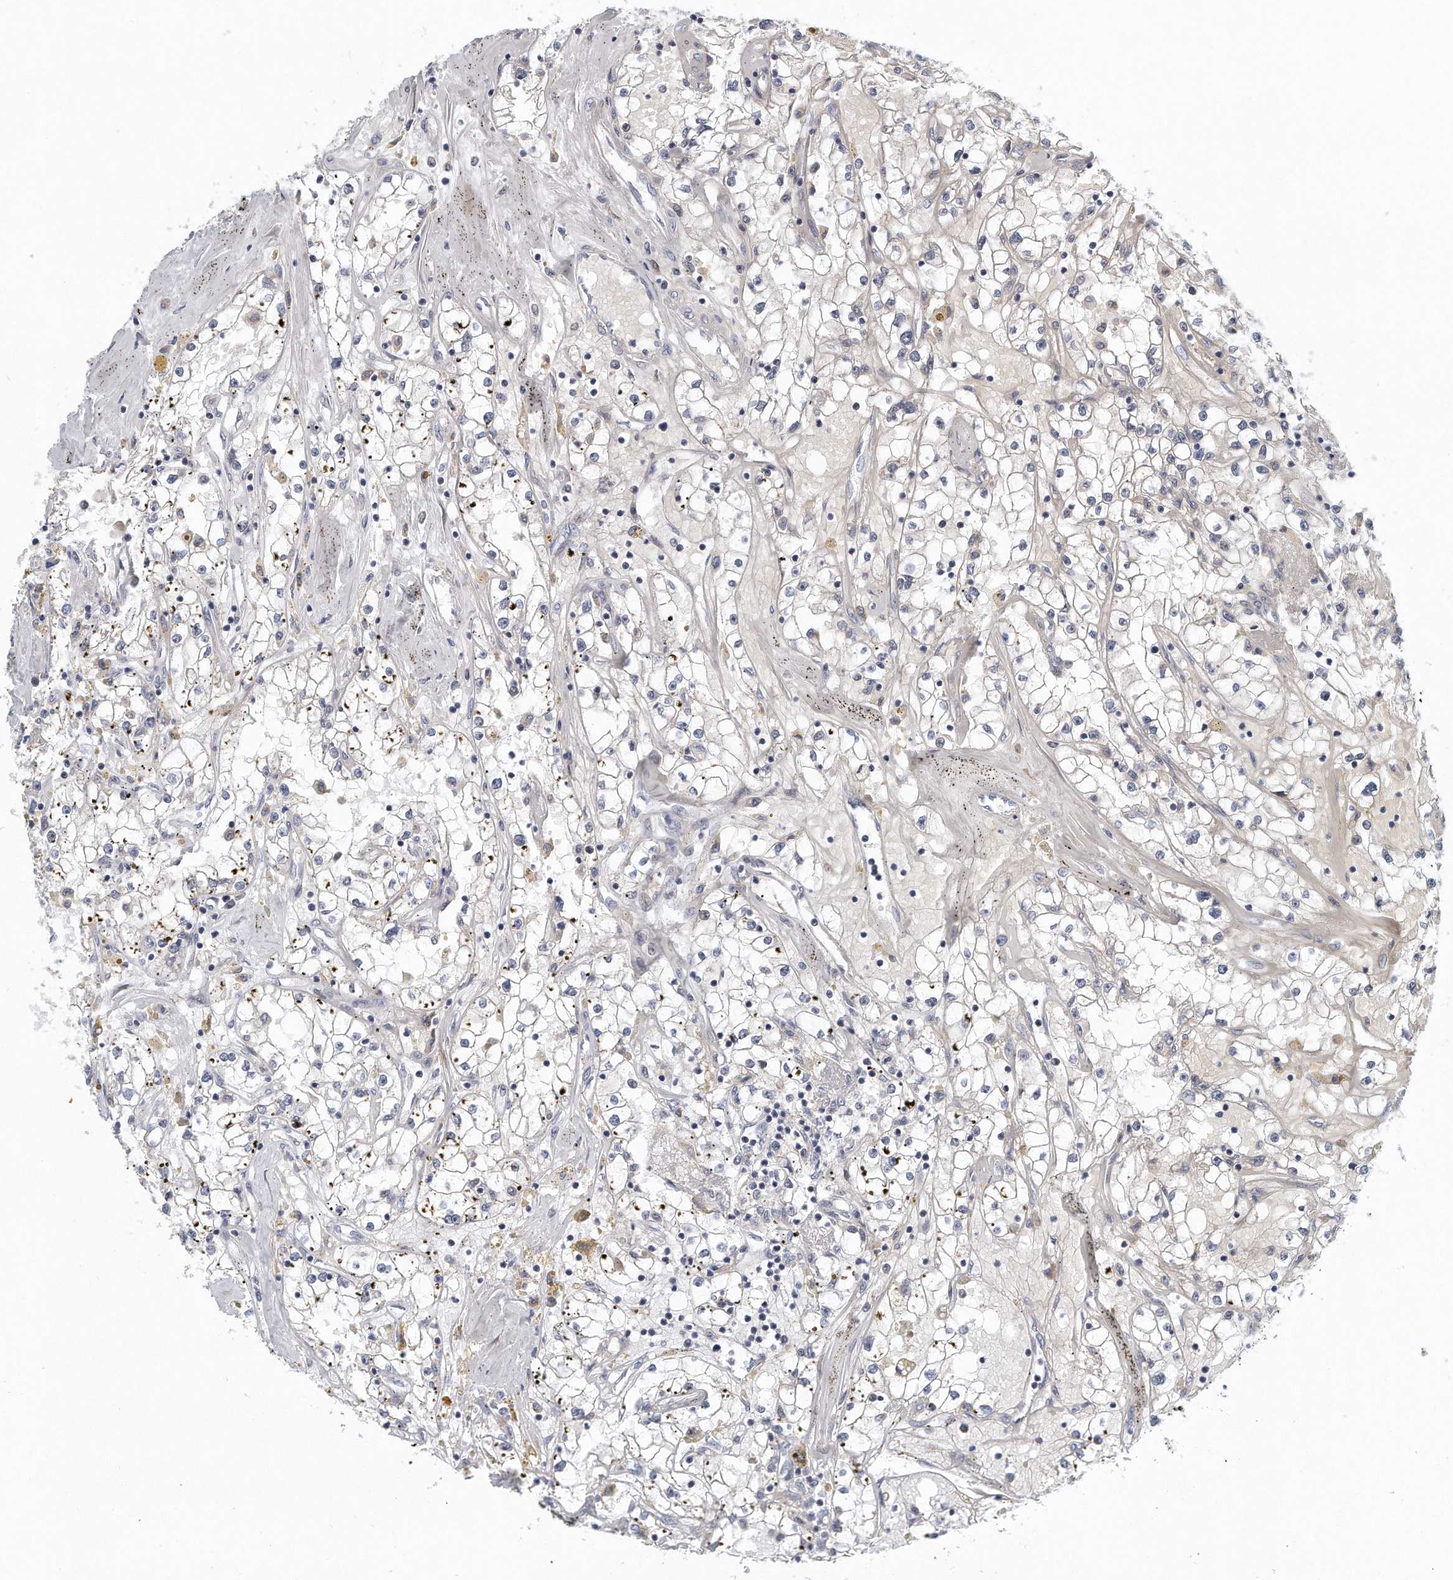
{"staining": {"intensity": "negative", "quantity": "none", "location": "none"}, "tissue": "renal cancer", "cell_type": "Tumor cells", "image_type": "cancer", "snomed": [{"axis": "morphology", "description": "Adenocarcinoma, NOS"}, {"axis": "topography", "description": "Kidney"}], "caption": "Immunohistochemical staining of renal cancer (adenocarcinoma) demonstrates no significant positivity in tumor cells.", "gene": "VLDLR", "patient": {"sex": "male", "age": 56}}